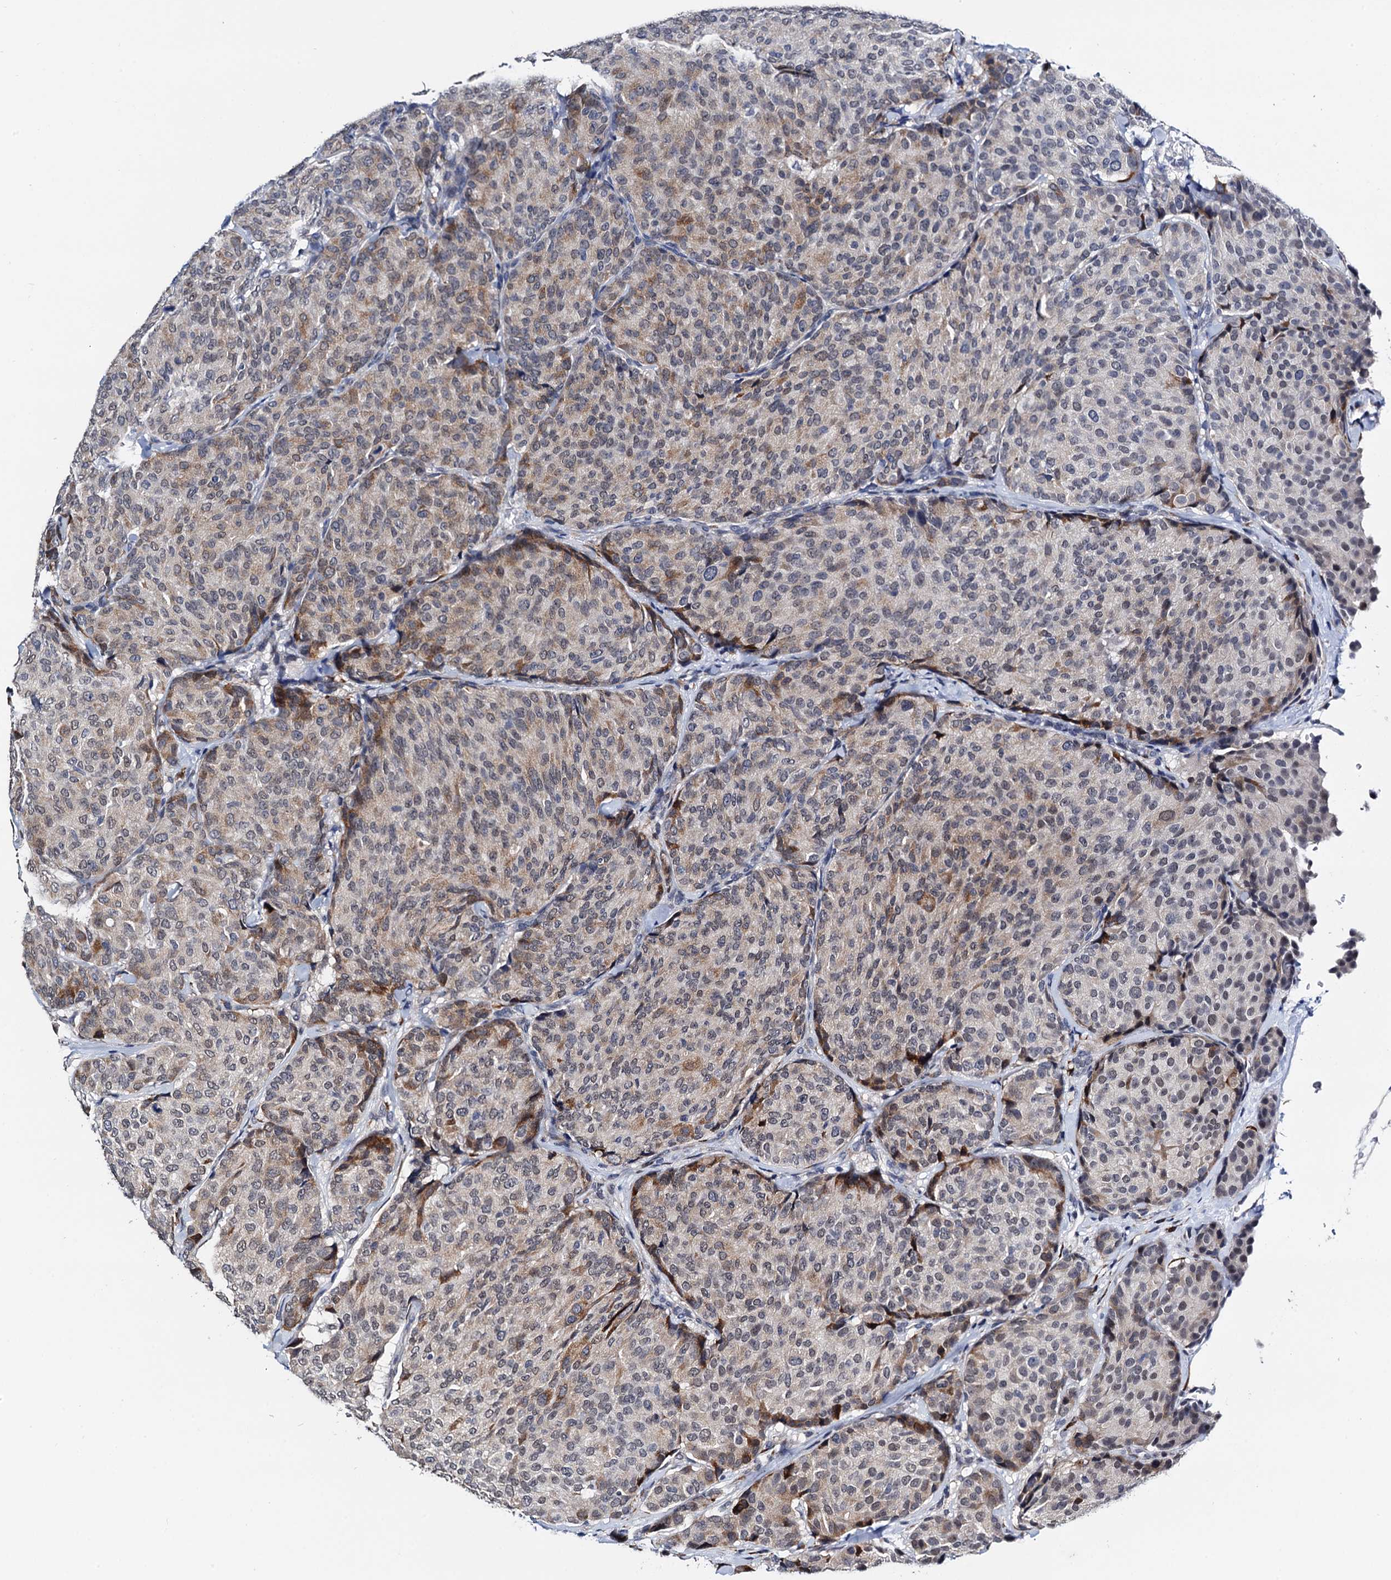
{"staining": {"intensity": "moderate", "quantity": "<25%", "location": "cytoplasmic/membranous"}, "tissue": "breast cancer", "cell_type": "Tumor cells", "image_type": "cancer", "snomed": [{"axis": "morphology", "description": "Duct carcinoma"}, {"axis": "topography", "description": "Breast"}], "caption": "Protein staining shows moderate cytoplasmic/membranous expression in approximately <25% of tumor cells in breast cancer.", "gene": "SLC7A10", "patient": {"sex": "female", "age": 75}}